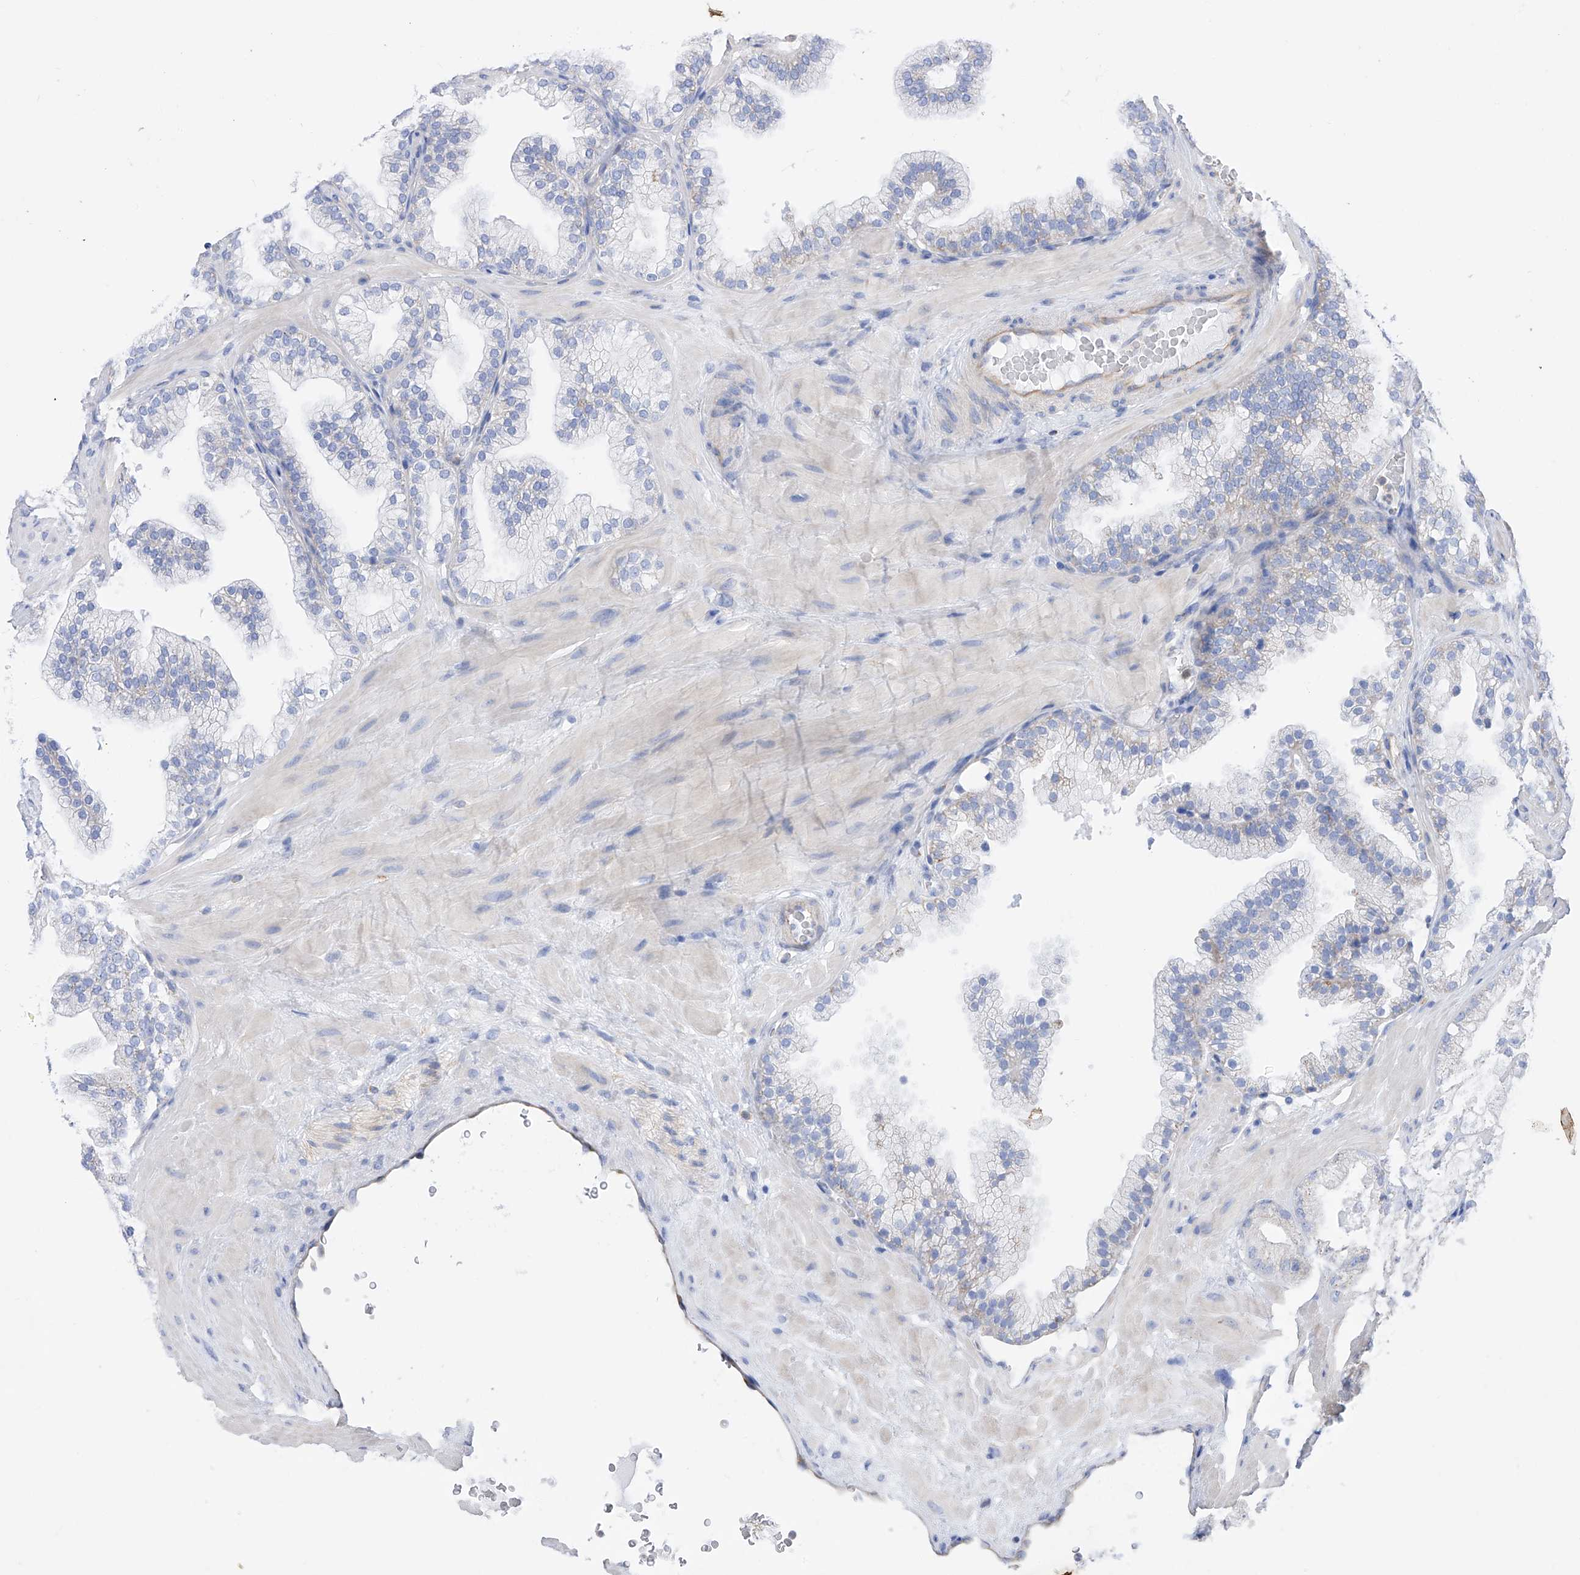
{"staining": {"intensity": "negative", "quantity": "none", "location": "none"}, "tissue": "prostate cancer", "cell_type": "Tumor cells", "image_type": "cancer", "snomed": [{"axis": "morphology", "description": "Adenocarcinoma, High grade"}, {"axis": "topography", "description": "Prostate"}], "caption": "High power microscopy photomicrograph of an immunohistochemistry (IHC) image of prostate cancer, revealing no significant positivity in tumor cells.", "gene": "FLG", "patient": {"sex": "male", "age": 58}}